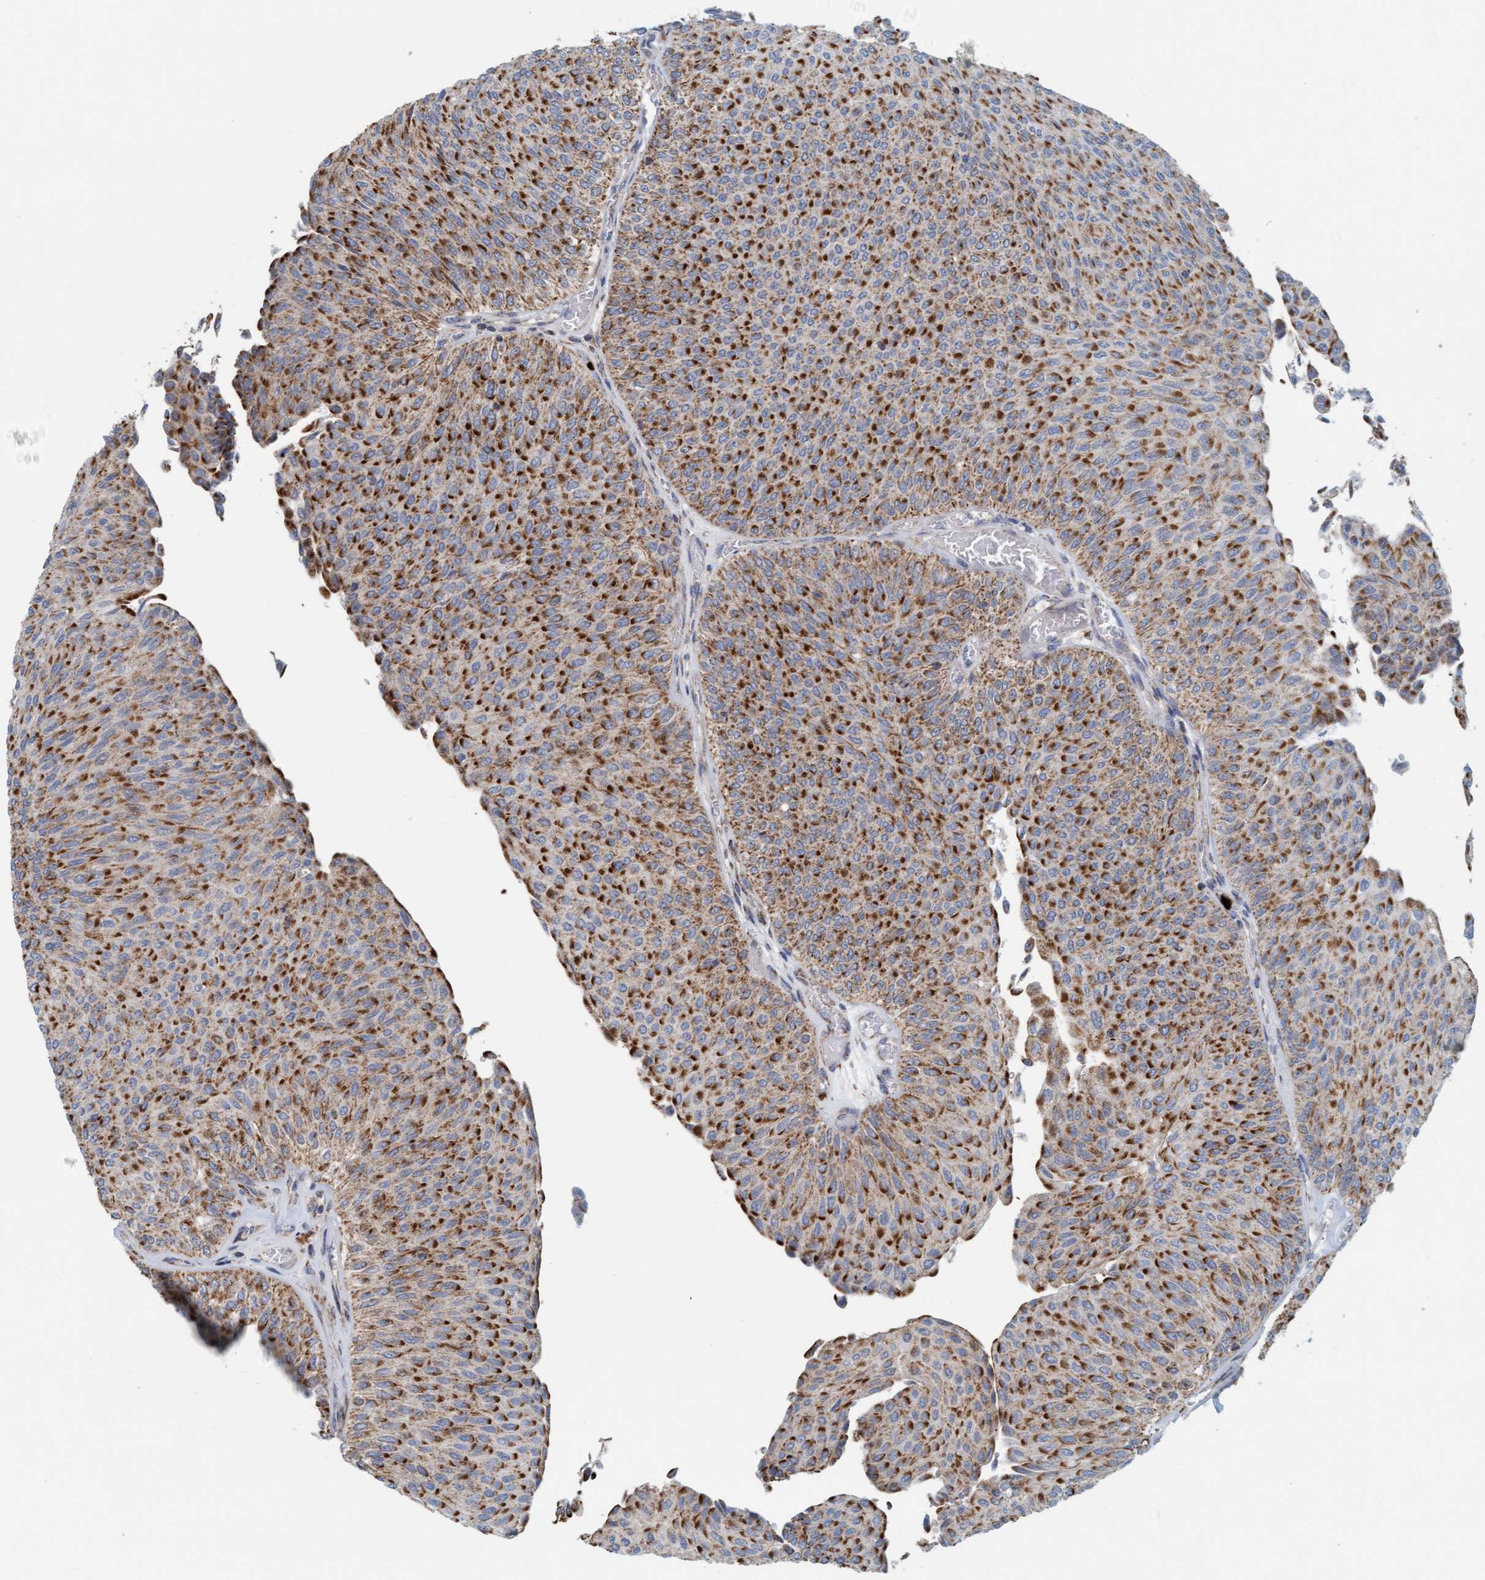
{"staining": {"intensity": "strong", "quantity": ">75%", "location": "cytoplasmic/membranous"}, "tissue": "urothelial cancer", "cell_type": "Tumor cells", "image_type": "cancer", "snomed": [{"axis": "morphology", "description": "Urothelial carcinoma, Low grade"}, {"axis": "topography", "description": "Urinary bladder"}], "caption": "A high amount of strong cytoplasmic/membranous staining is appreciated in about >75% of tumor cells in urothelial carcinoma (low-grade) tissue.", "gene": "B9D1", "patient": {"sex": "male", "age": 78}}